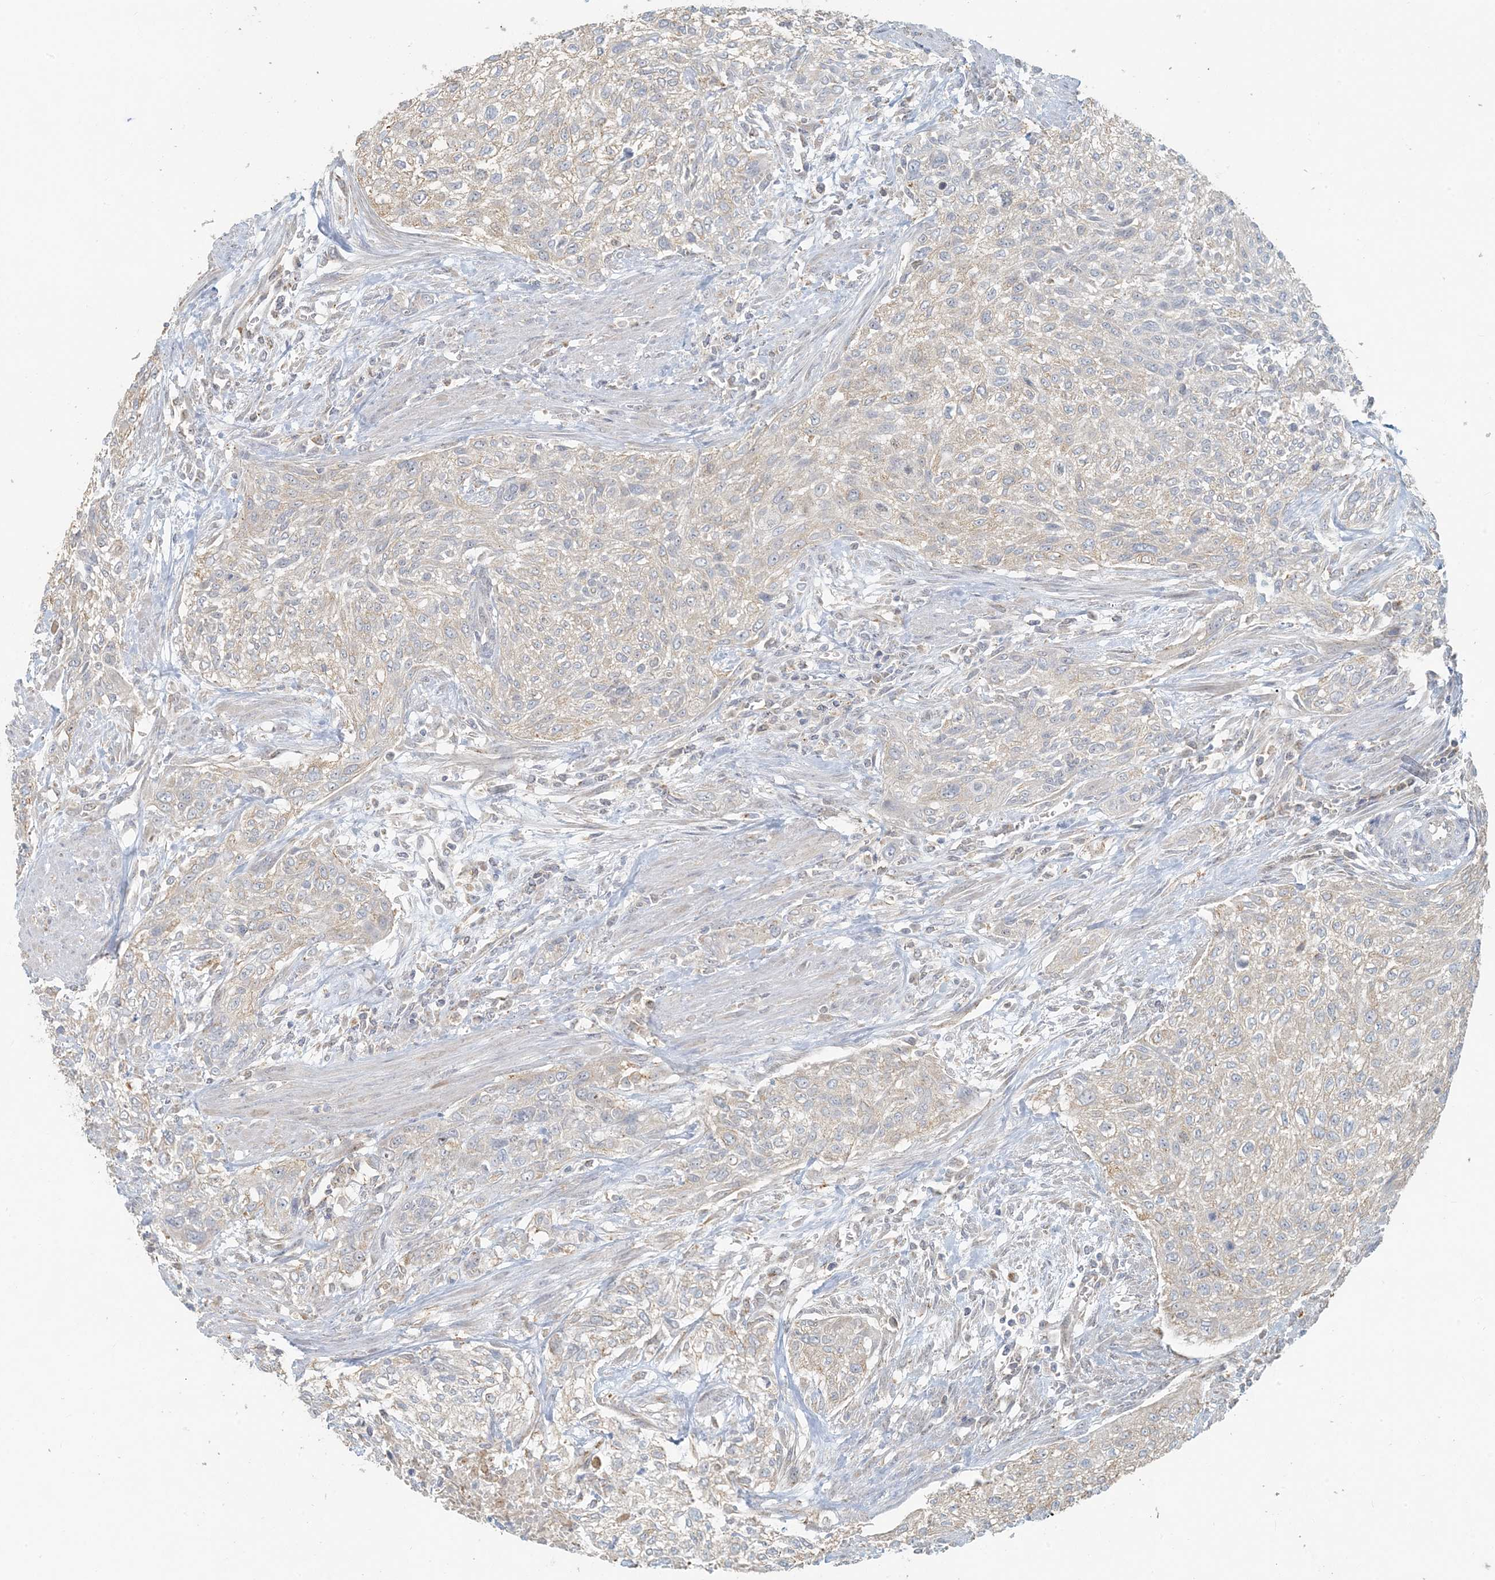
{"staining": {"intensity": "negative", "quantity": "none", "location": "none"}, "tissue": "urothelial cancer", "cell_type": "Tumor cells", "image_type": "cancer", "snomed": [{"axis": "morphology", "description": "Urothelial carcinoma, High grade"}, {"axis": "topography", "description": "Urinary bladder"}], "caption": "Immunohistochemistry (IHC) image of human urothelial cancer stained for a protein (brown), which displays no positivity in tumor cells.", "gene": "HACL1", "patient": {"sex": "male", "age": 35}}